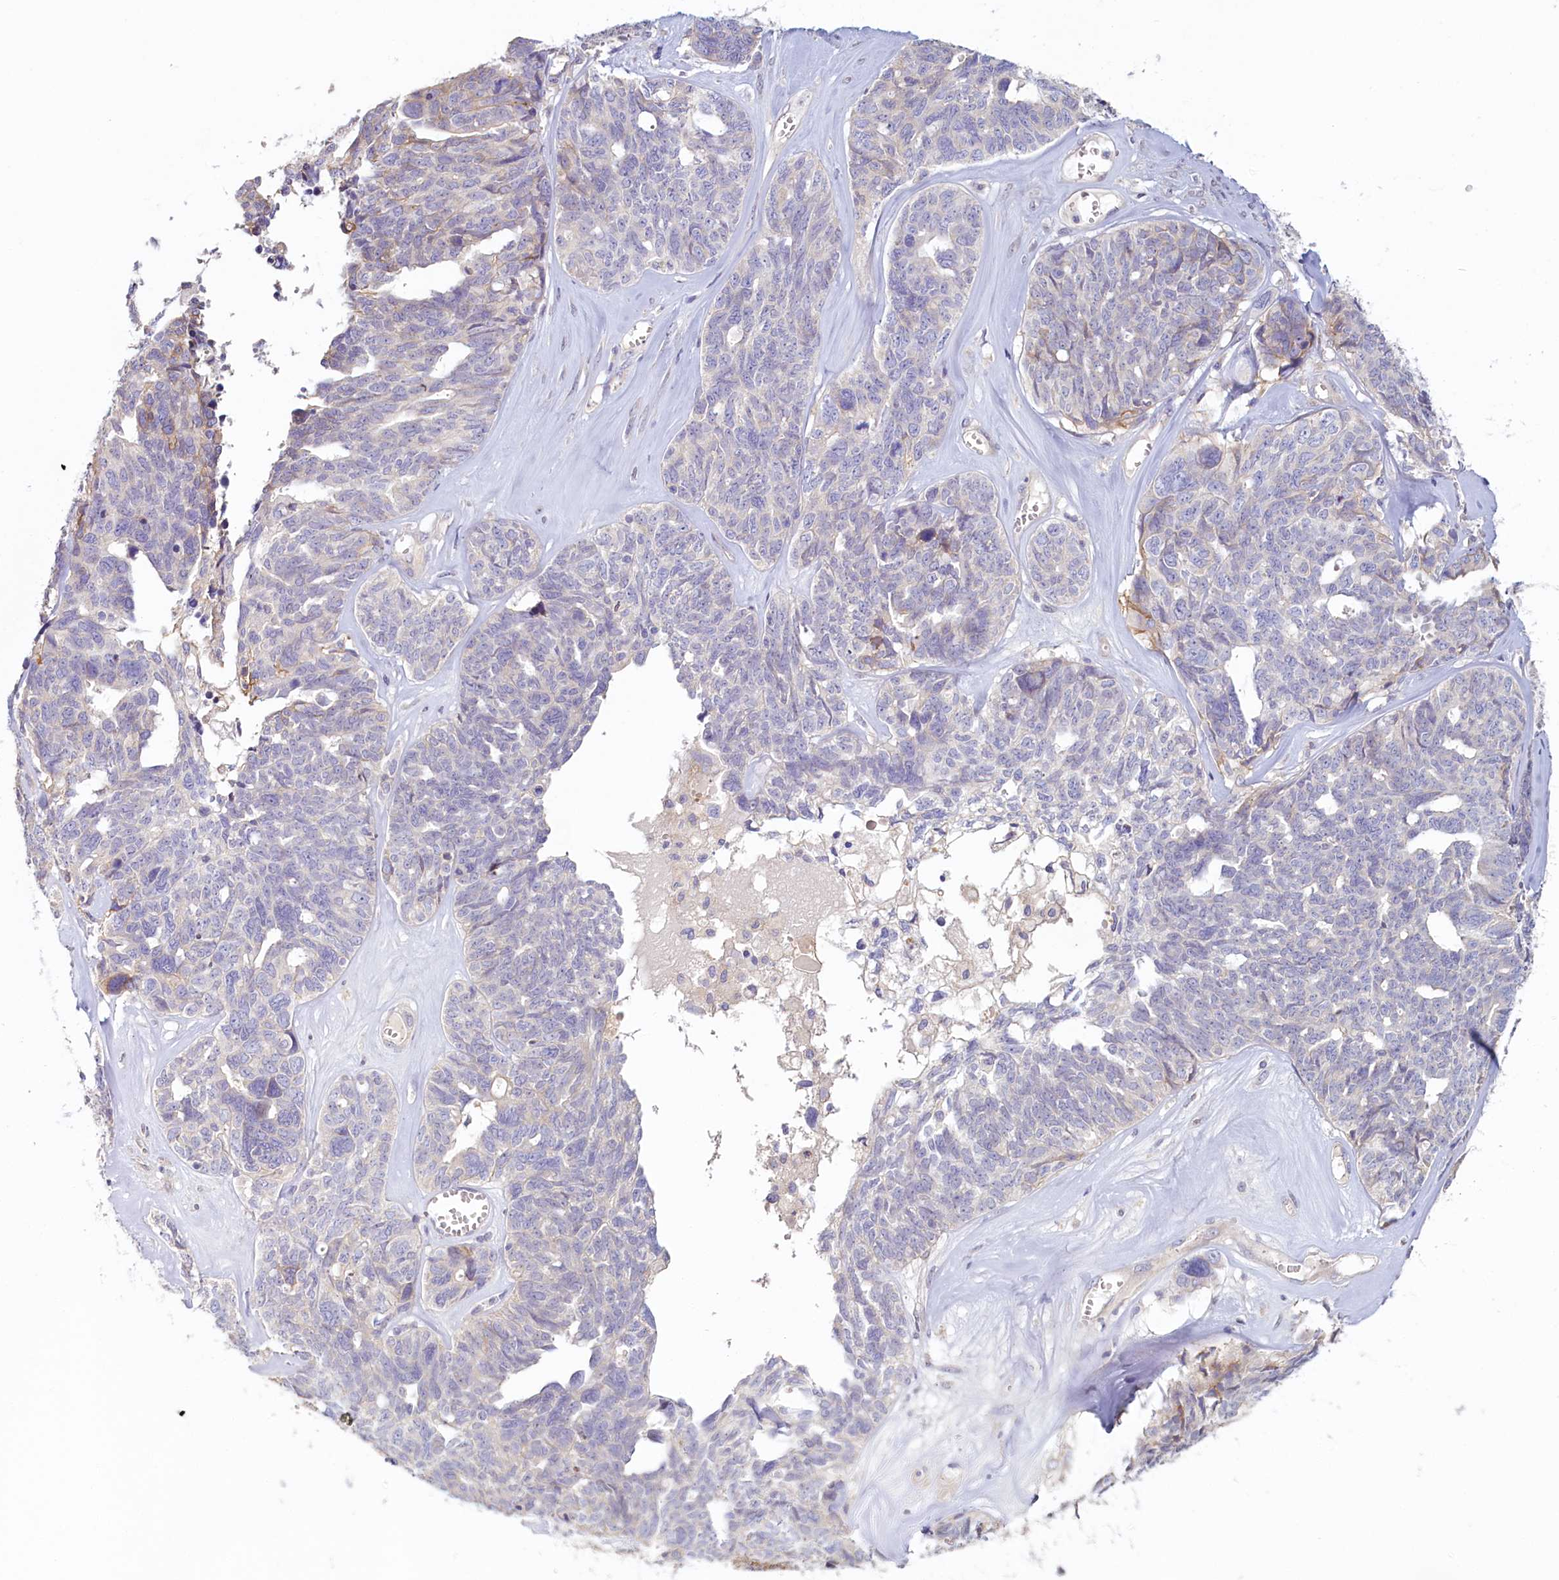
{"staining": {"intensity": "negative", "quantity": "none", "location": "none"}, "tissue": "ovarian cancer", "cell_type": "Tumor cells", "image_type": "cancer", "snomed": [{"axis": "morphology", "description": "Cystadenocarcinoma, serous, NOS"}, {"axis": "topography", "description": "Ovary"}], "caption": "The image demonstrates no staining of tumor cells in ovarian cancer (serous cystadenocarcinoma).", "gene": "PDE6D", "patient": {"sex": "female", "age": 79}}